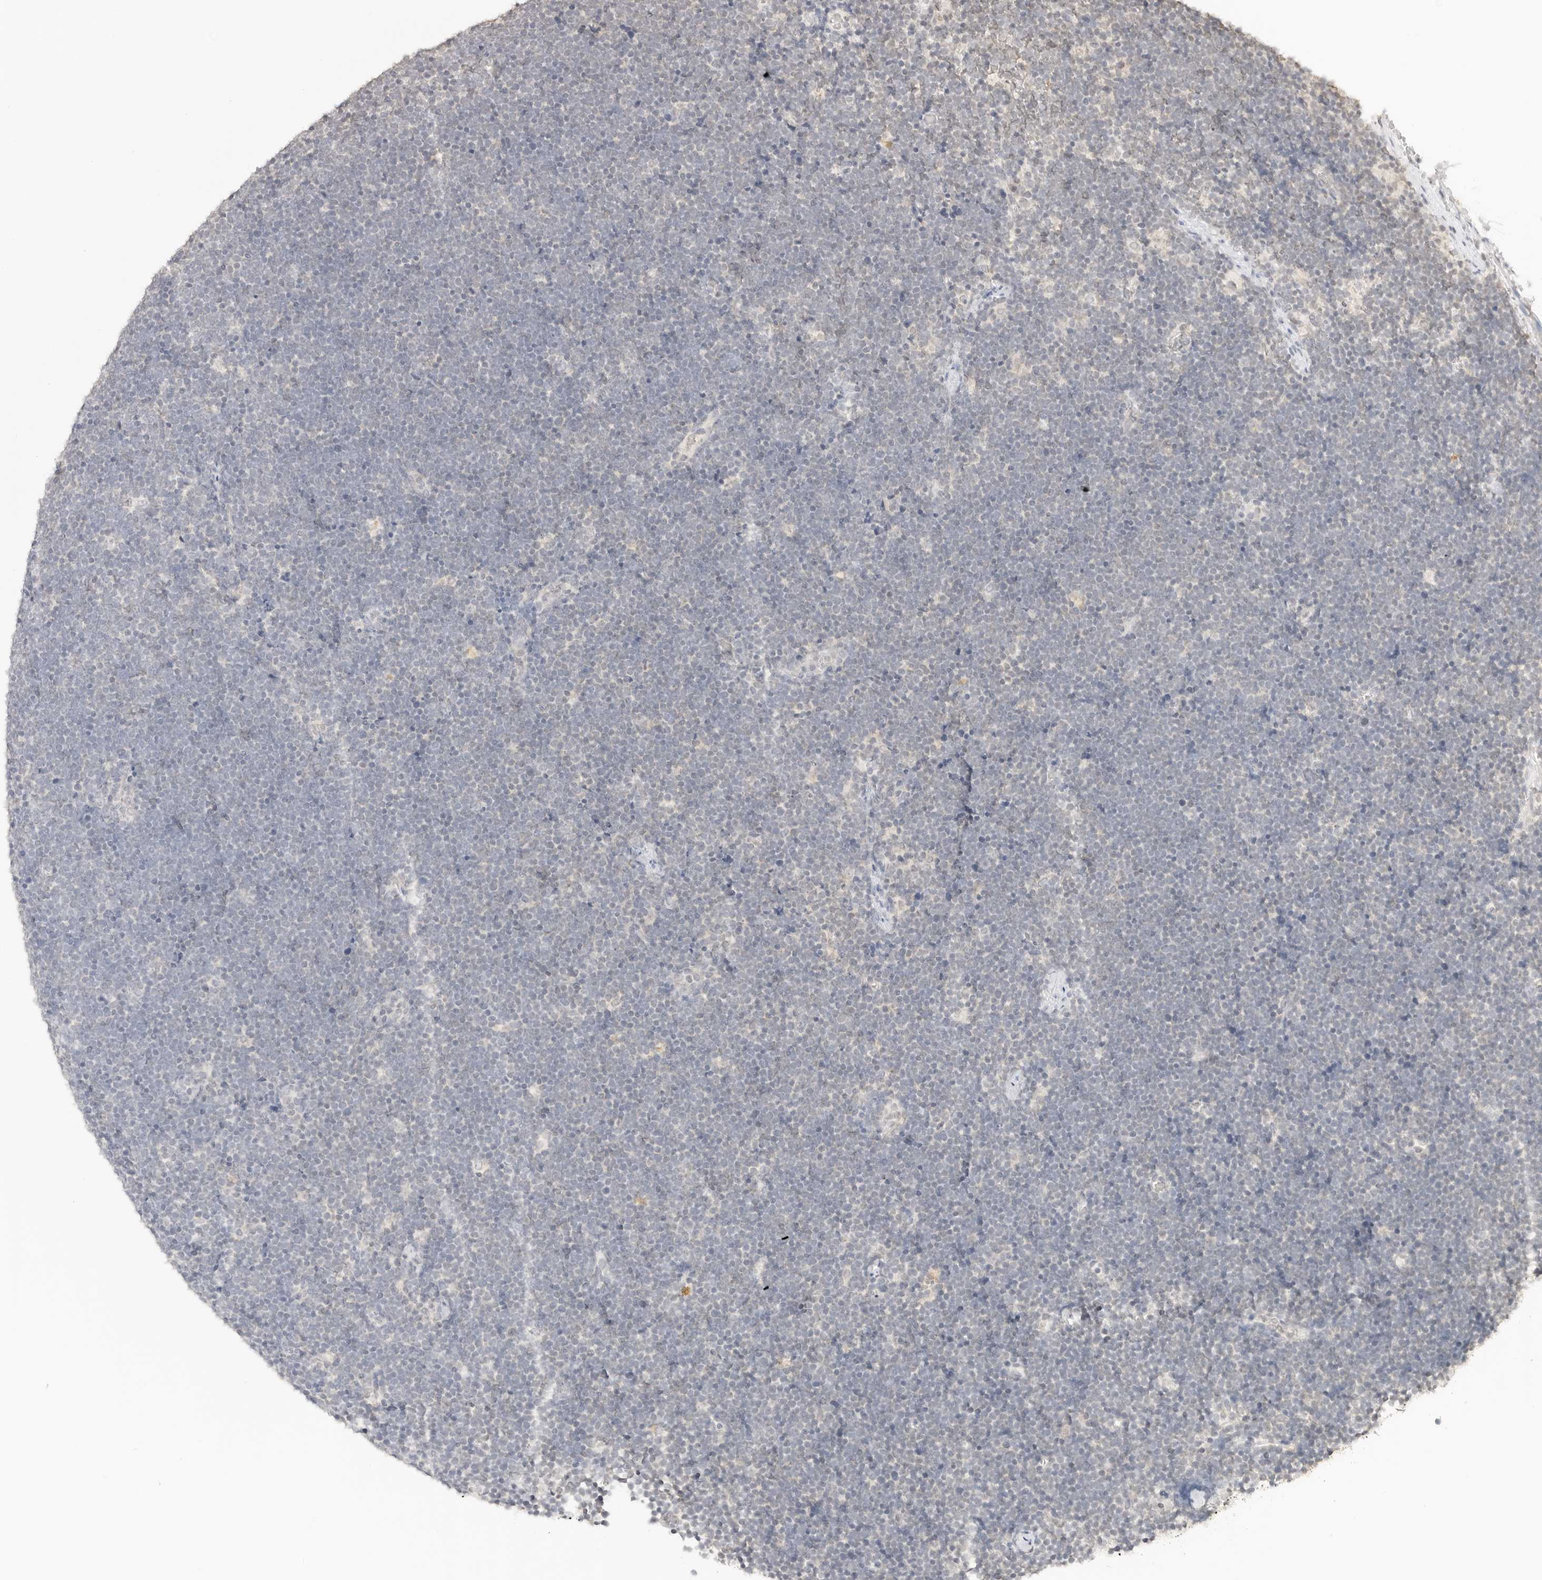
{"staining": {"intensity": "negative", "quantity": "none", "location": "none"}, "tissue": "lymphoma", "cell_type": "Tumor cells", "image_type": "cancer", "snomed": [{"axis": "morphology", "description": "Malignant lymphoma, non-Hodgkin's type, High grade"}, {"axis": "topography", "description": "Lymph node"}], "caption": "This image is of malignant lymphoma, non-Hodgkin's type (high-grade) stained with immunohistochemistry (IHC) to label a protein in brown with the nuclei are counter-stained blue. There is no staining in tumor cells.", "gene": "EPHA1", "patient": {"sex": "male", "age": 13}}